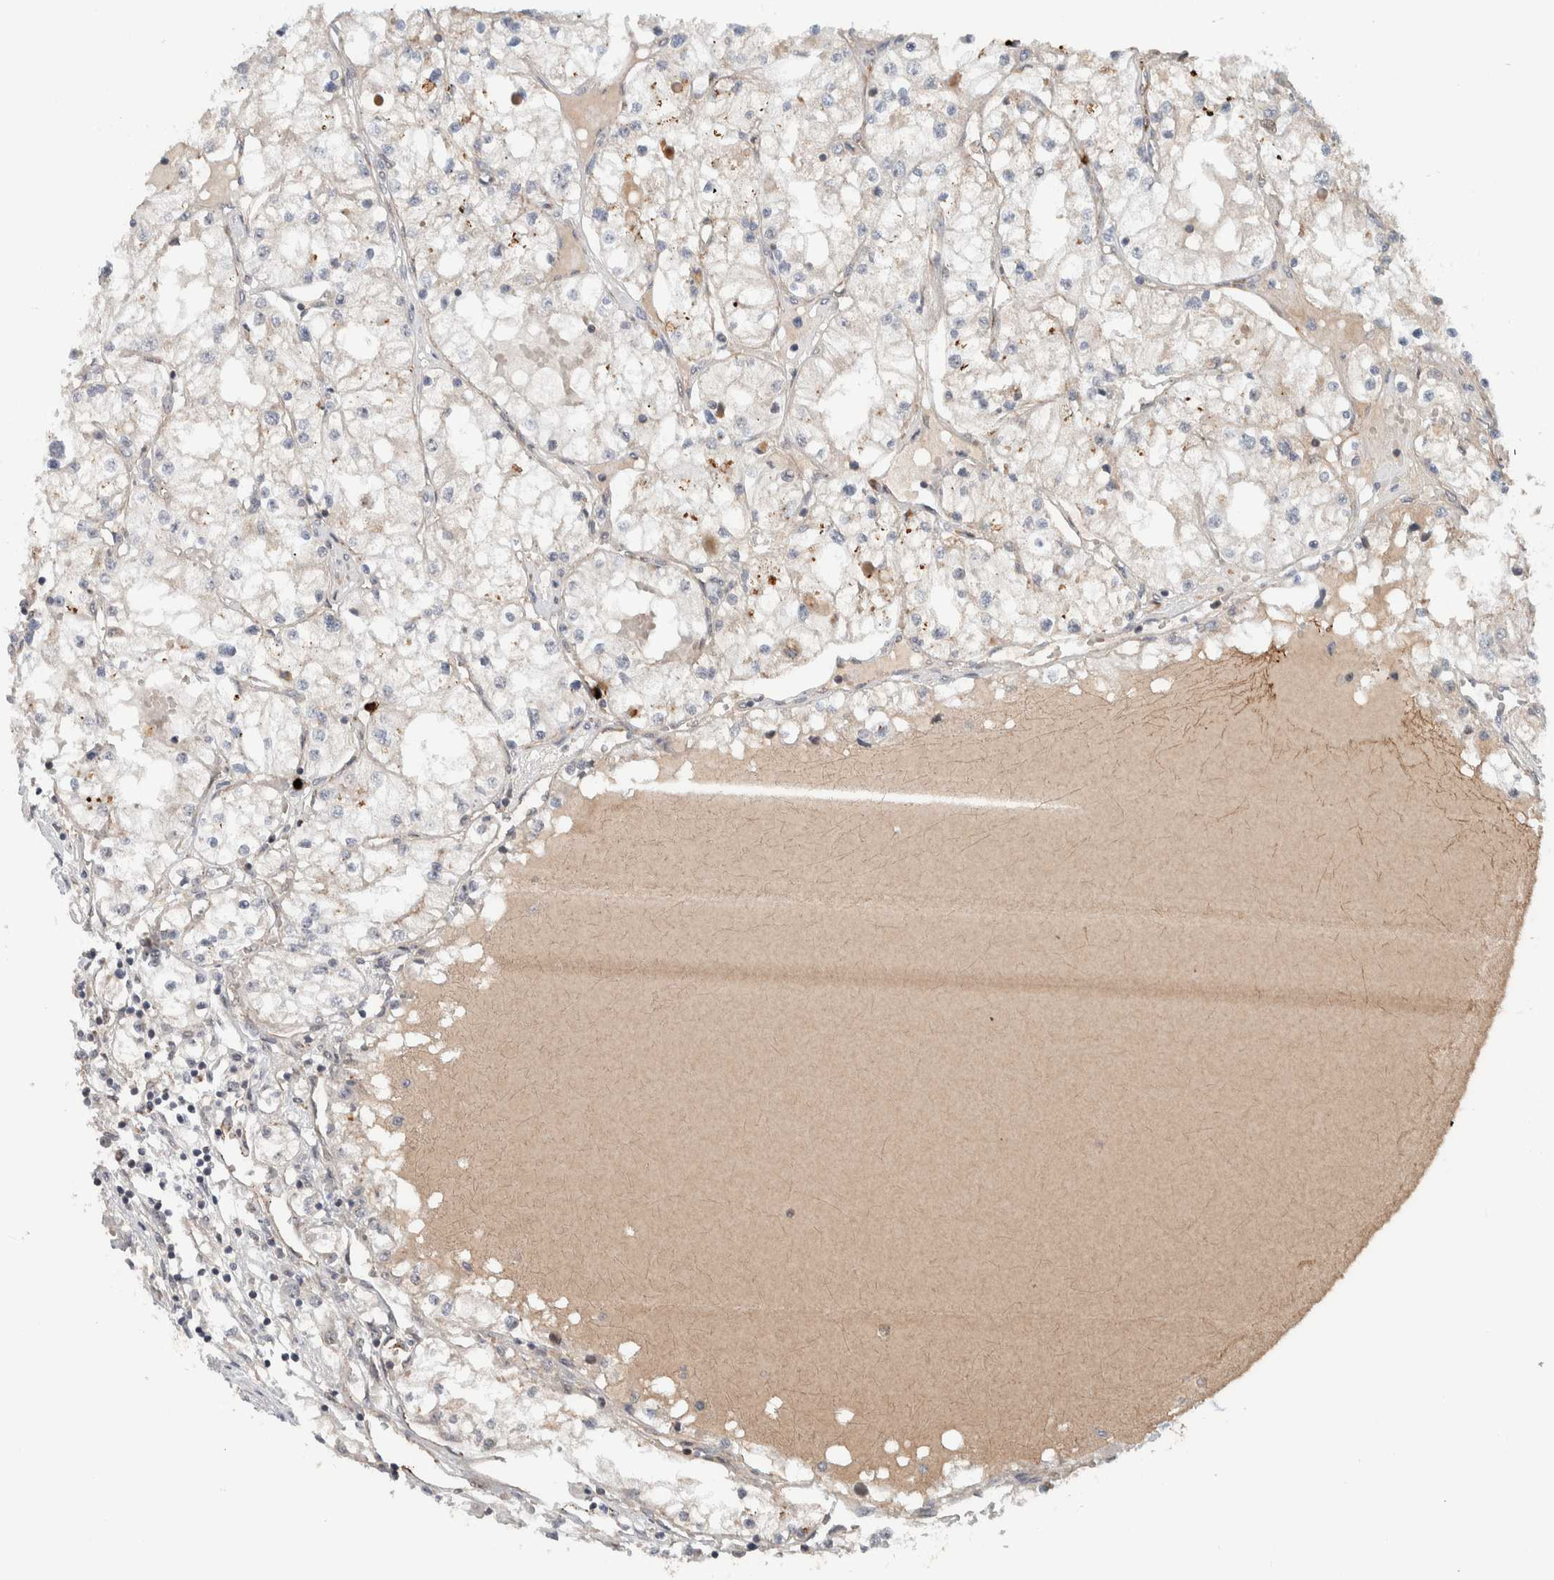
{"staining": {"intensity": "weak", "quantity": "<25%", "location": "cytoplasmic/membranous,nuclear"}, "tissue": "renal cancer", "cell_type": "Tumor cells", "image_type": "cancer", "snomed": [{"axis": "morphology", "description": "Adenocarcinoma, NOS"}, {"axis": "topography", "description": "Kidney"}], "caption": "The immunohistochemistry (IHC) image has no significant positivity in tumor cells of renal adenocarcinoma tissue.", "gene": "ZFP91", "patient": {"sex": "male", "age": 68}}